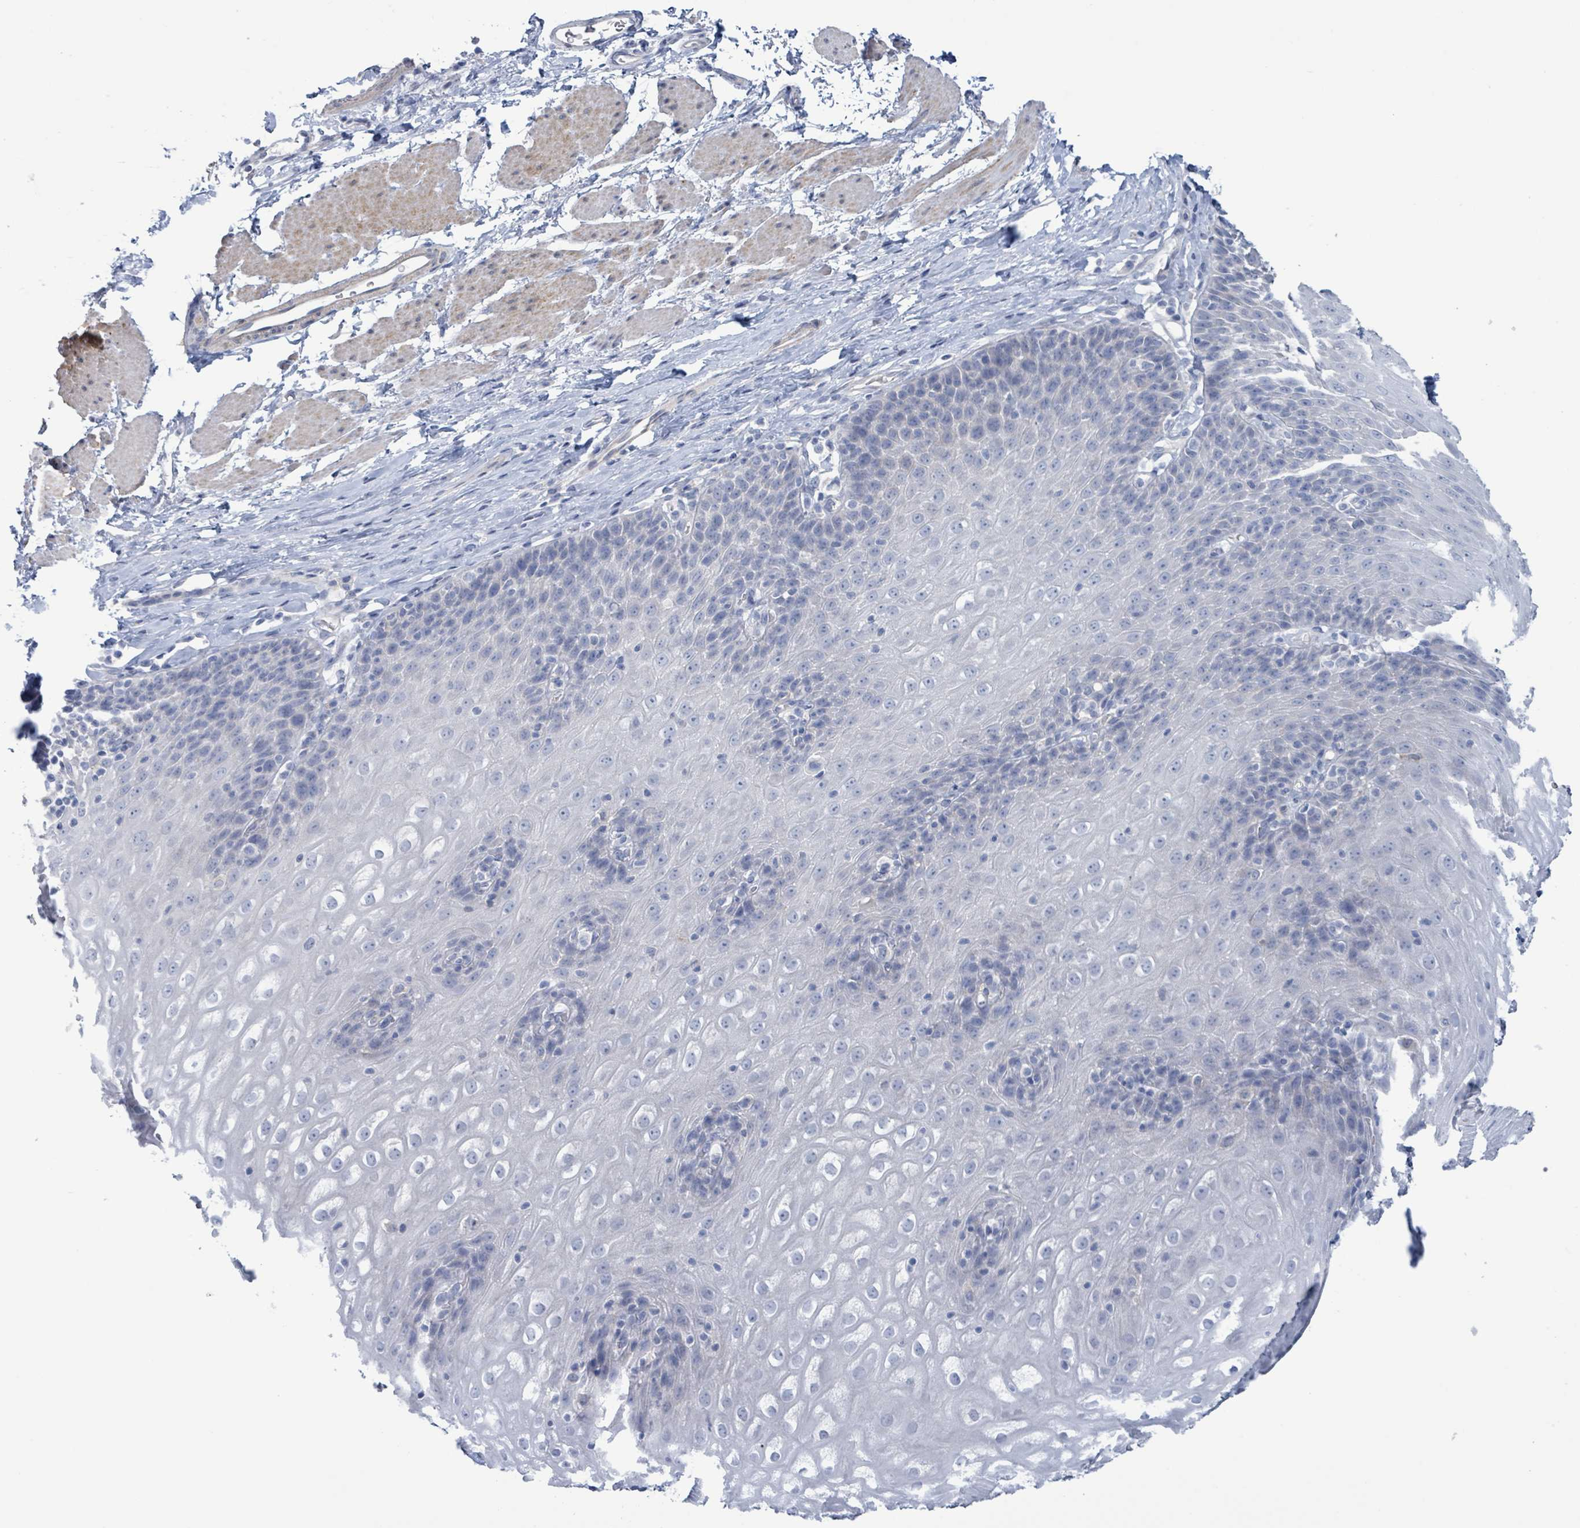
{"staining": {"intensity": "negative", "quantity": "none", "location": "none"}, "tissue": "esophagus", "cell_type": "Squamous epithelial cells", "image_type": "normal", "snomed": [{"axis": "morphology", "description": "Normal tissue, NOS"}, {"axis": "topography", "description": "Esophagus"}], "caption": "Immunohistochemical staining of benign esophagus exhibits no significant expression in squamous epithelial cells.", "gene": "PKLR", "patient": {"sex": "female", "age": 61}}